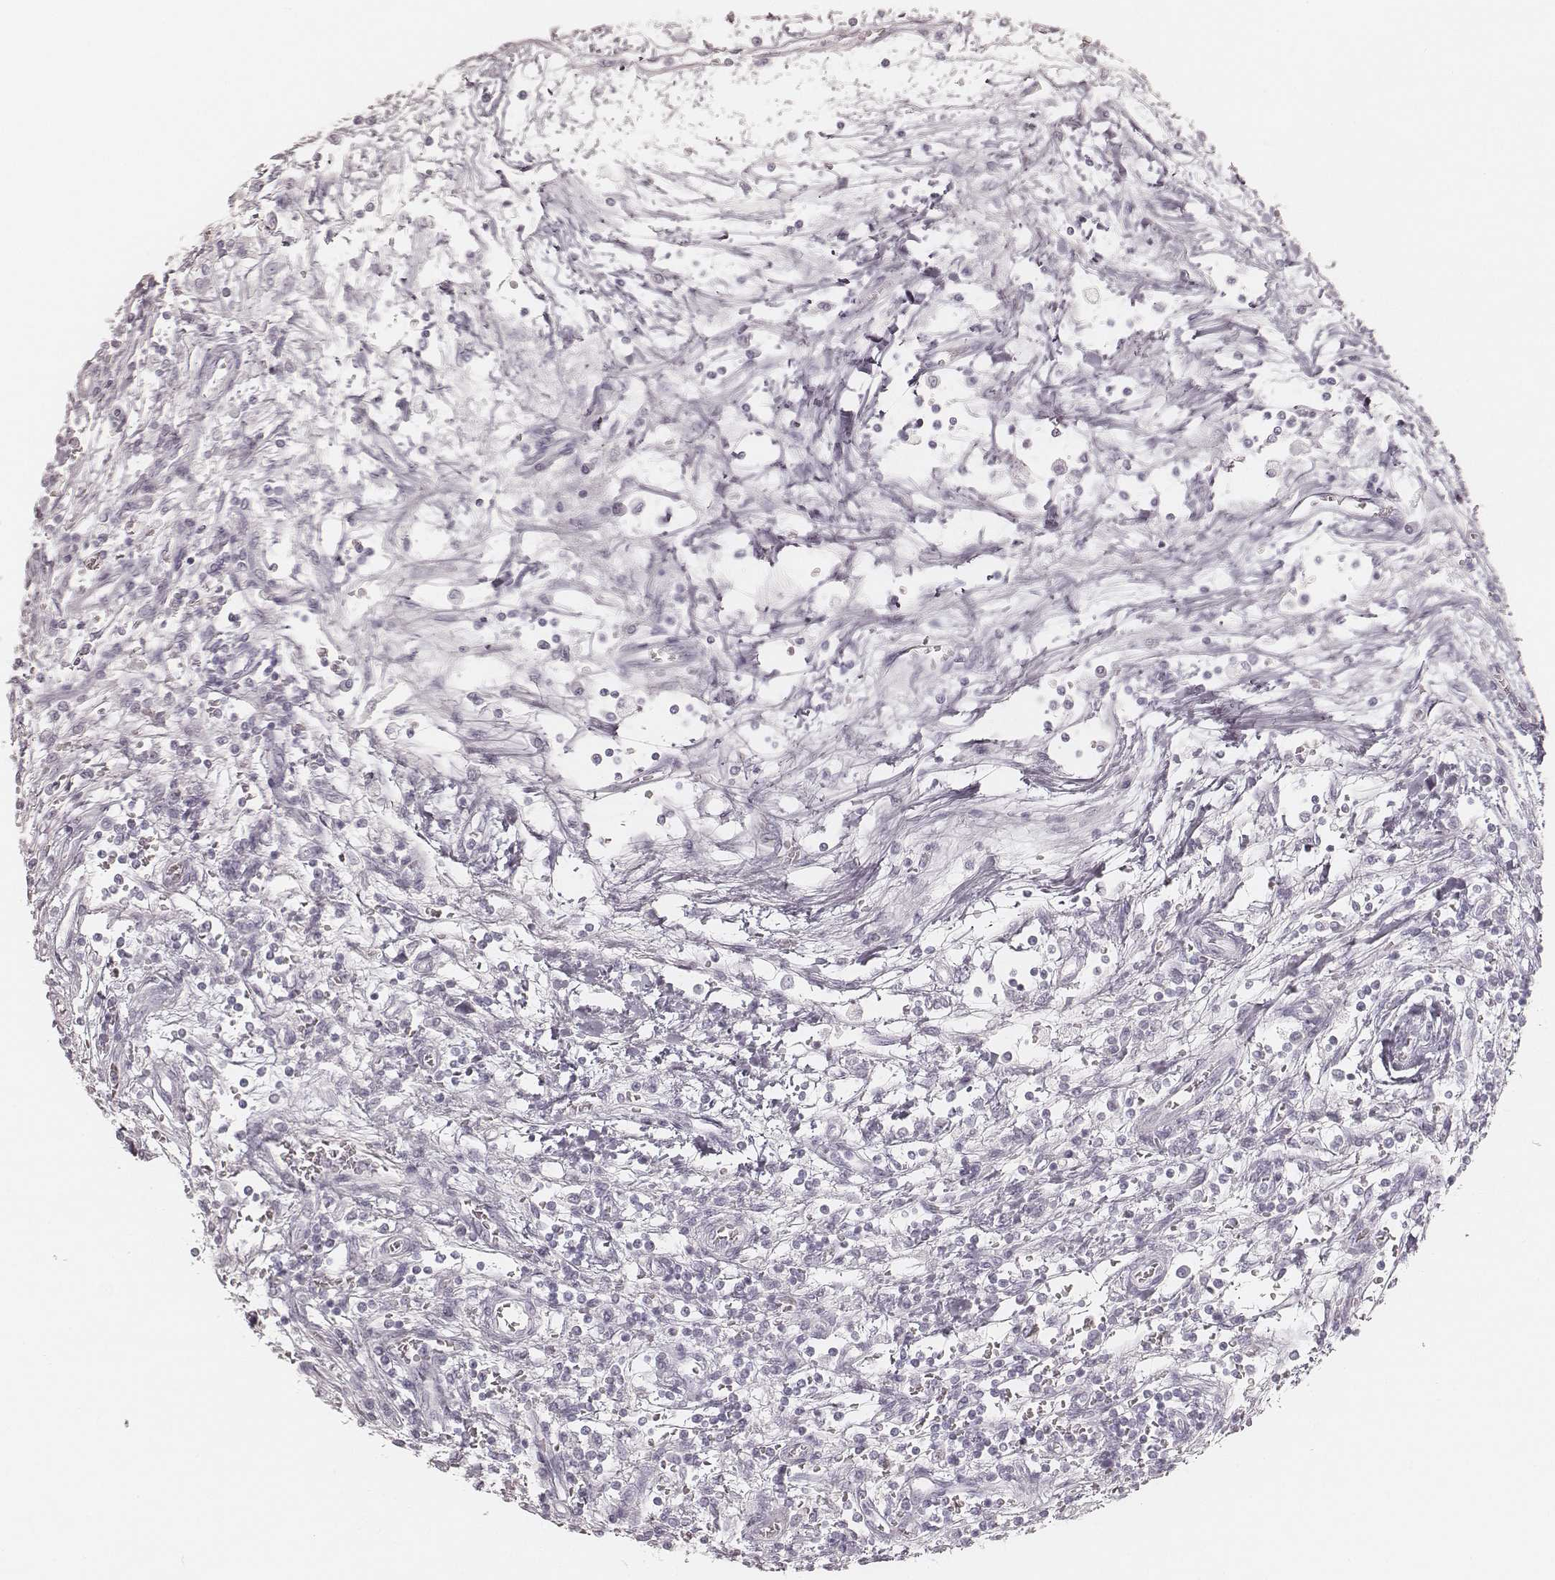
{"staining": {"intensity": "negative", "quantity": "none", "location": "none"}, "tissue": "testis cancer", "cell_type": "Tumor cells", "image_type": "cancer", "snomed": [{"axis": "morphology", "description": "Seminoma, NOS"}, {"axis": "topography", "description": "Testis"}], "caption": "Immunohistochemistry photomicrograph of human seminoma (testis) stained for a protein (brown), which shows no expression in tumor cells. (DAB immunohistochemistry (IHC) visualized using brightfield microscopy, high magnification).", "gene": "KRT31", "patient": {"sex": "male", "age": 34}}